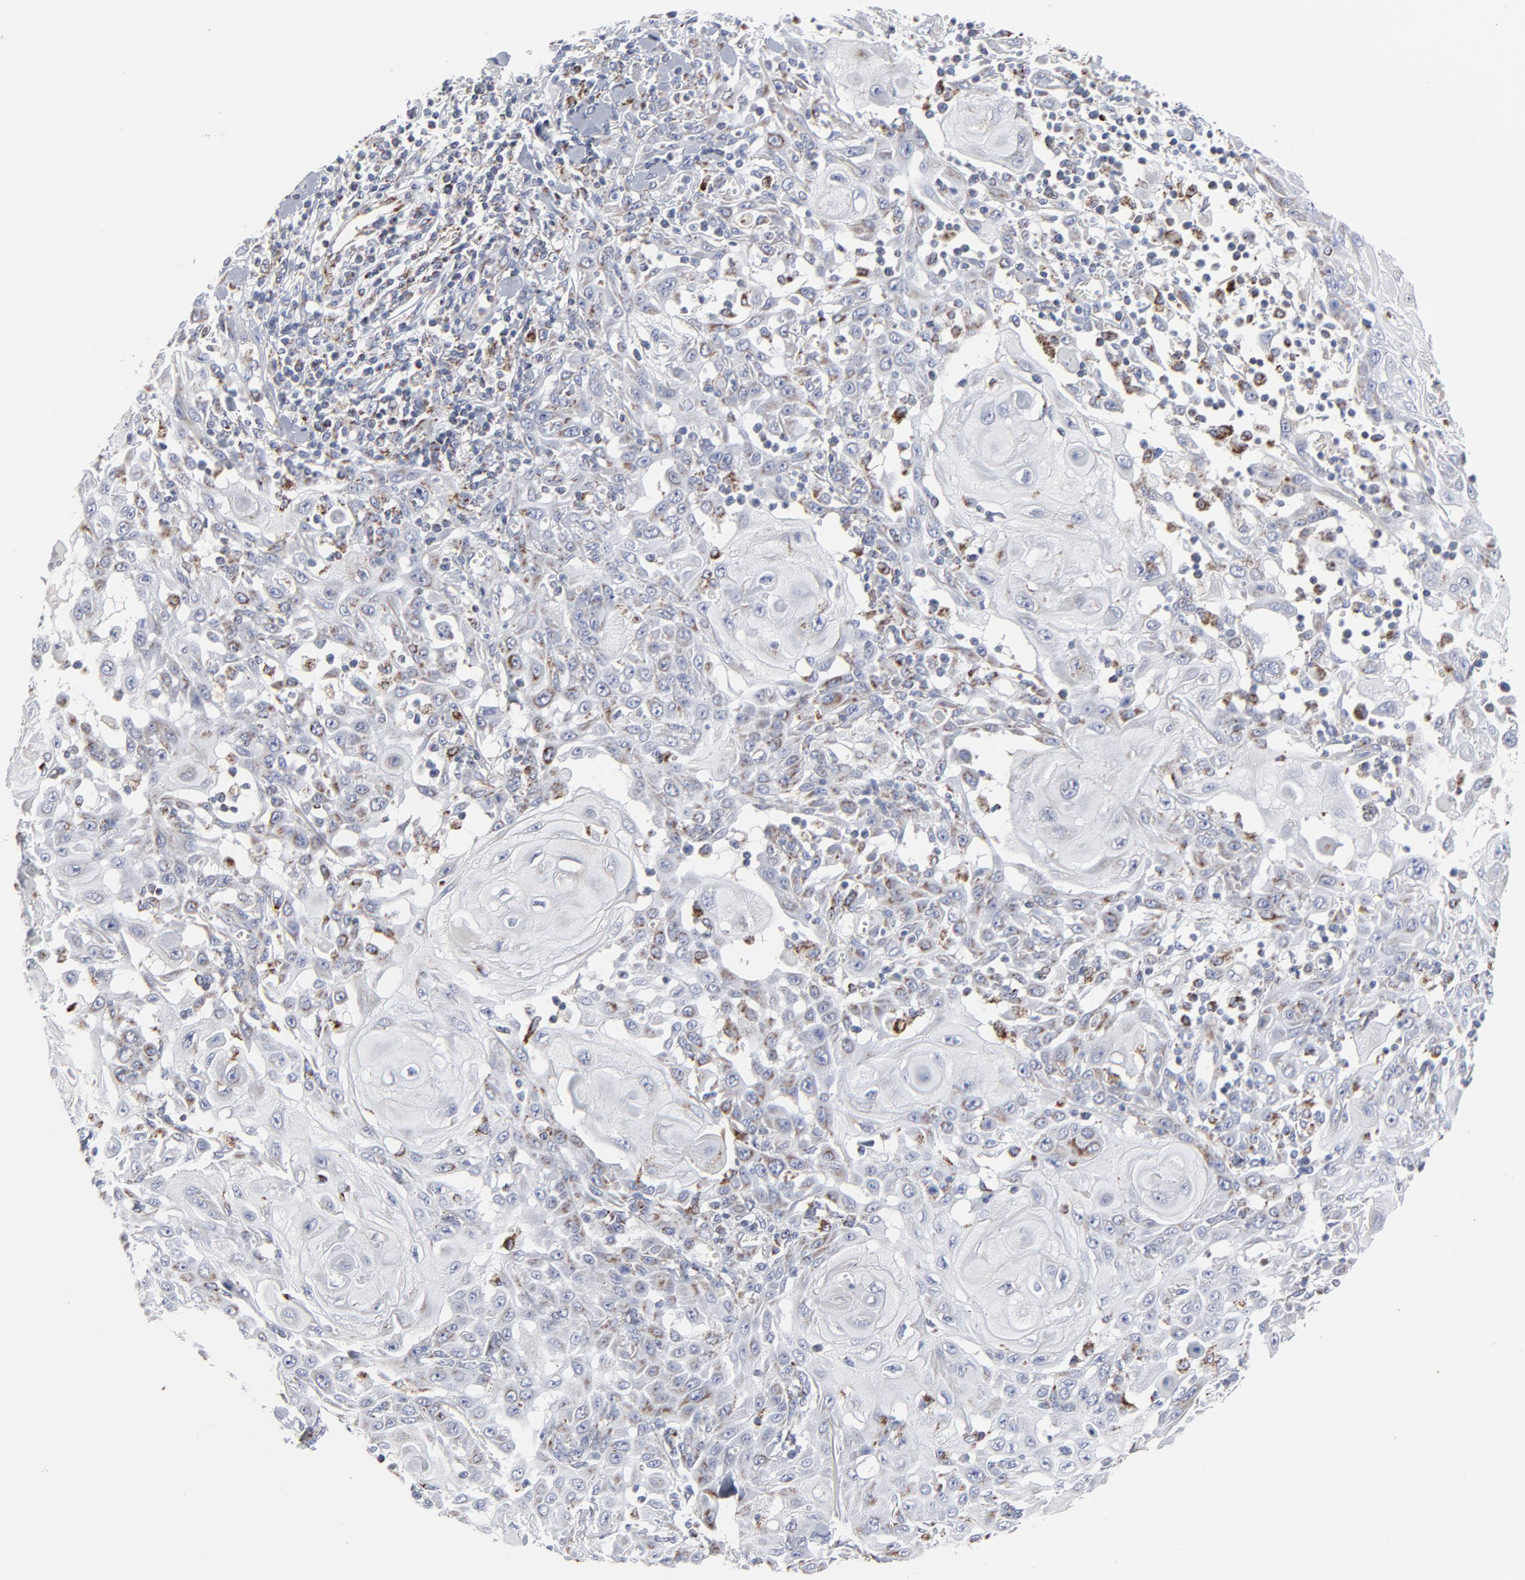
{"staining": {"intensity": "moderate", "quantity": "<25%", "location": "cytoplasmic/membranous"}, "tissue": "skin cancer", "cell_type": "Tumor cells", "image_type": "cancer", "snomed": [{"axis": "morphology", "description": "Squamous cell carcinoma, NOS"}, {"axis": "topography", "description": "Skin"}], "caption": "This photomicrograph shows skin cancer stained with immunohistochemistry (IHC) to label a protein in brown. The cytoplasmic/membranous of tumor cells show moderate positivity for the protein. Nuclei are counter-stained blue.", "gene": "TXNRD2", "patient": {"sex": "male", "age": 24}}